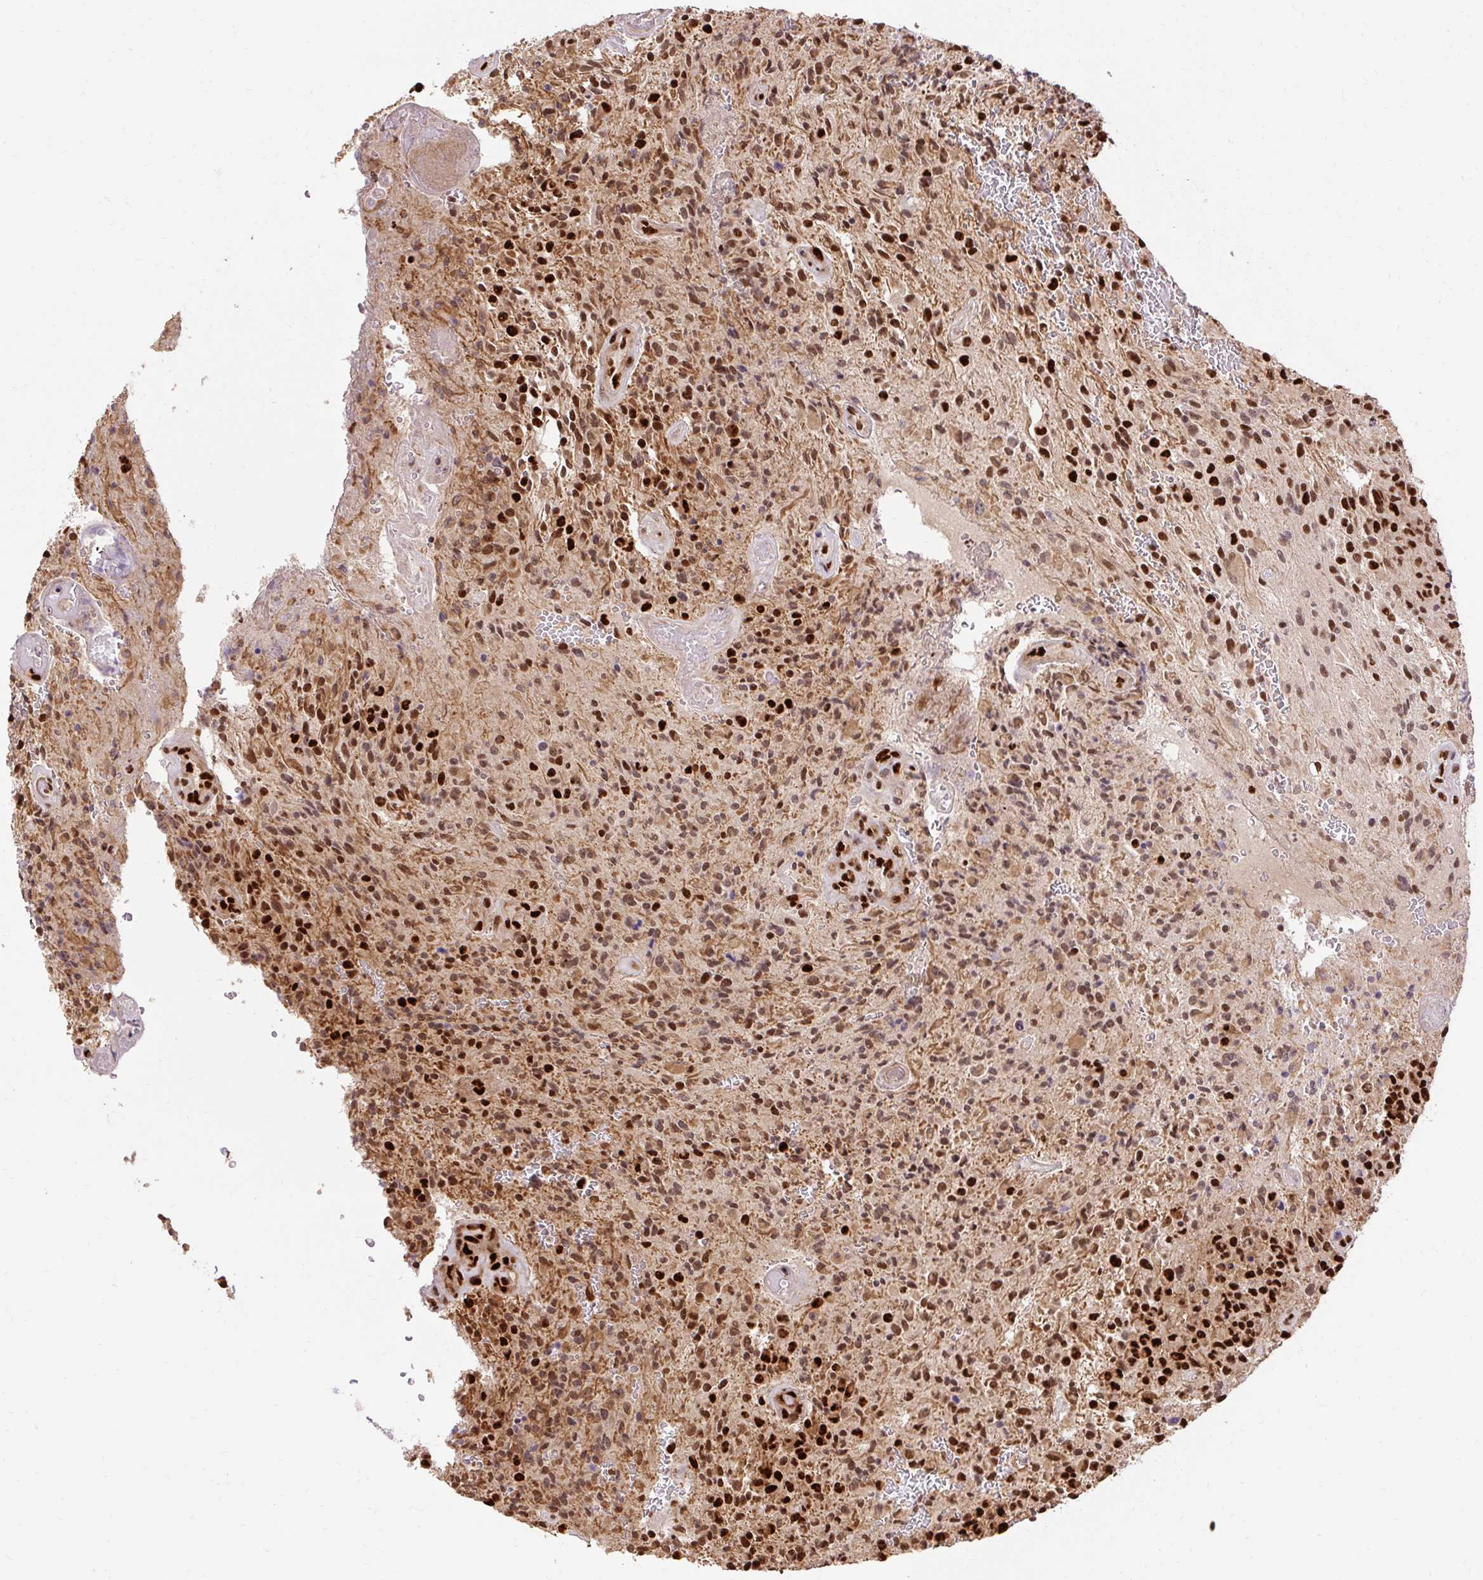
{"staining": {"intensity": "strong", "quantity": ">75%", "location": "nuclear"}, "tissue": "glioma", "cell_type": "Tumor cells", "image_type": "cancer", "snomed": [{"axis": "morphology", "description": "Normal tissue, NOS"}, {"axis": "morphology", "description": "Glioma, malignant, High grade"}, {"axis": "topography", "description": "Cerebral cortex"}], "caption": "Human malignant glioma (high-grade) stained for a protein (brown) exhibits strong nuclear positive positivity in approximately >75% of tumor cells.", "gene": "MECOM", "patient": {"sex": "male", "age": 56}}